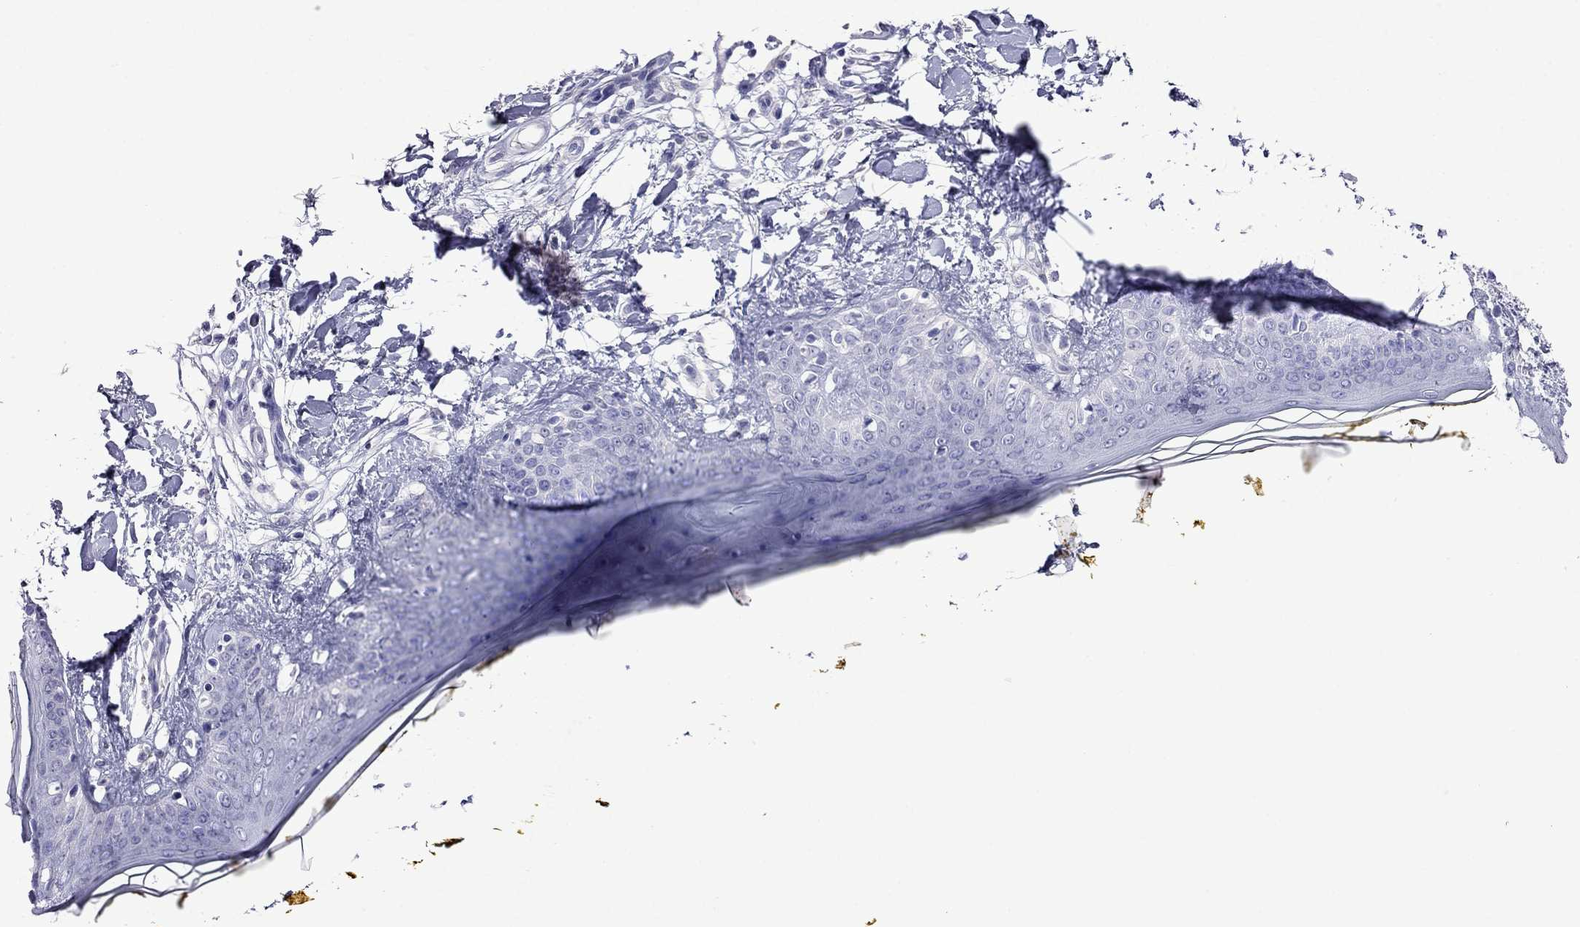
{"staining": {"intensity": "negative", "quantity": "none", "location": "none"}, "tissue": "skin", "cell_type": "Fibroblasts", "image_type": "normal", "snomed": [{"axis": "morphology", "description": "Normal tissue, NOS"}, {"axis": "topography", "description": "Skin"}], "caption": "Benign skin was stained to show a protein in brown. There is no significant positivity in fibroblasts. Brightfield microscopy of immunohistochemistry stained with DAB (3,3'-diaminobenzidine) (brown) and hematoxylin (blue), captured at high magnification.", "gene": "CDHR4", "patient": {"sex": "female", "age": 34}}